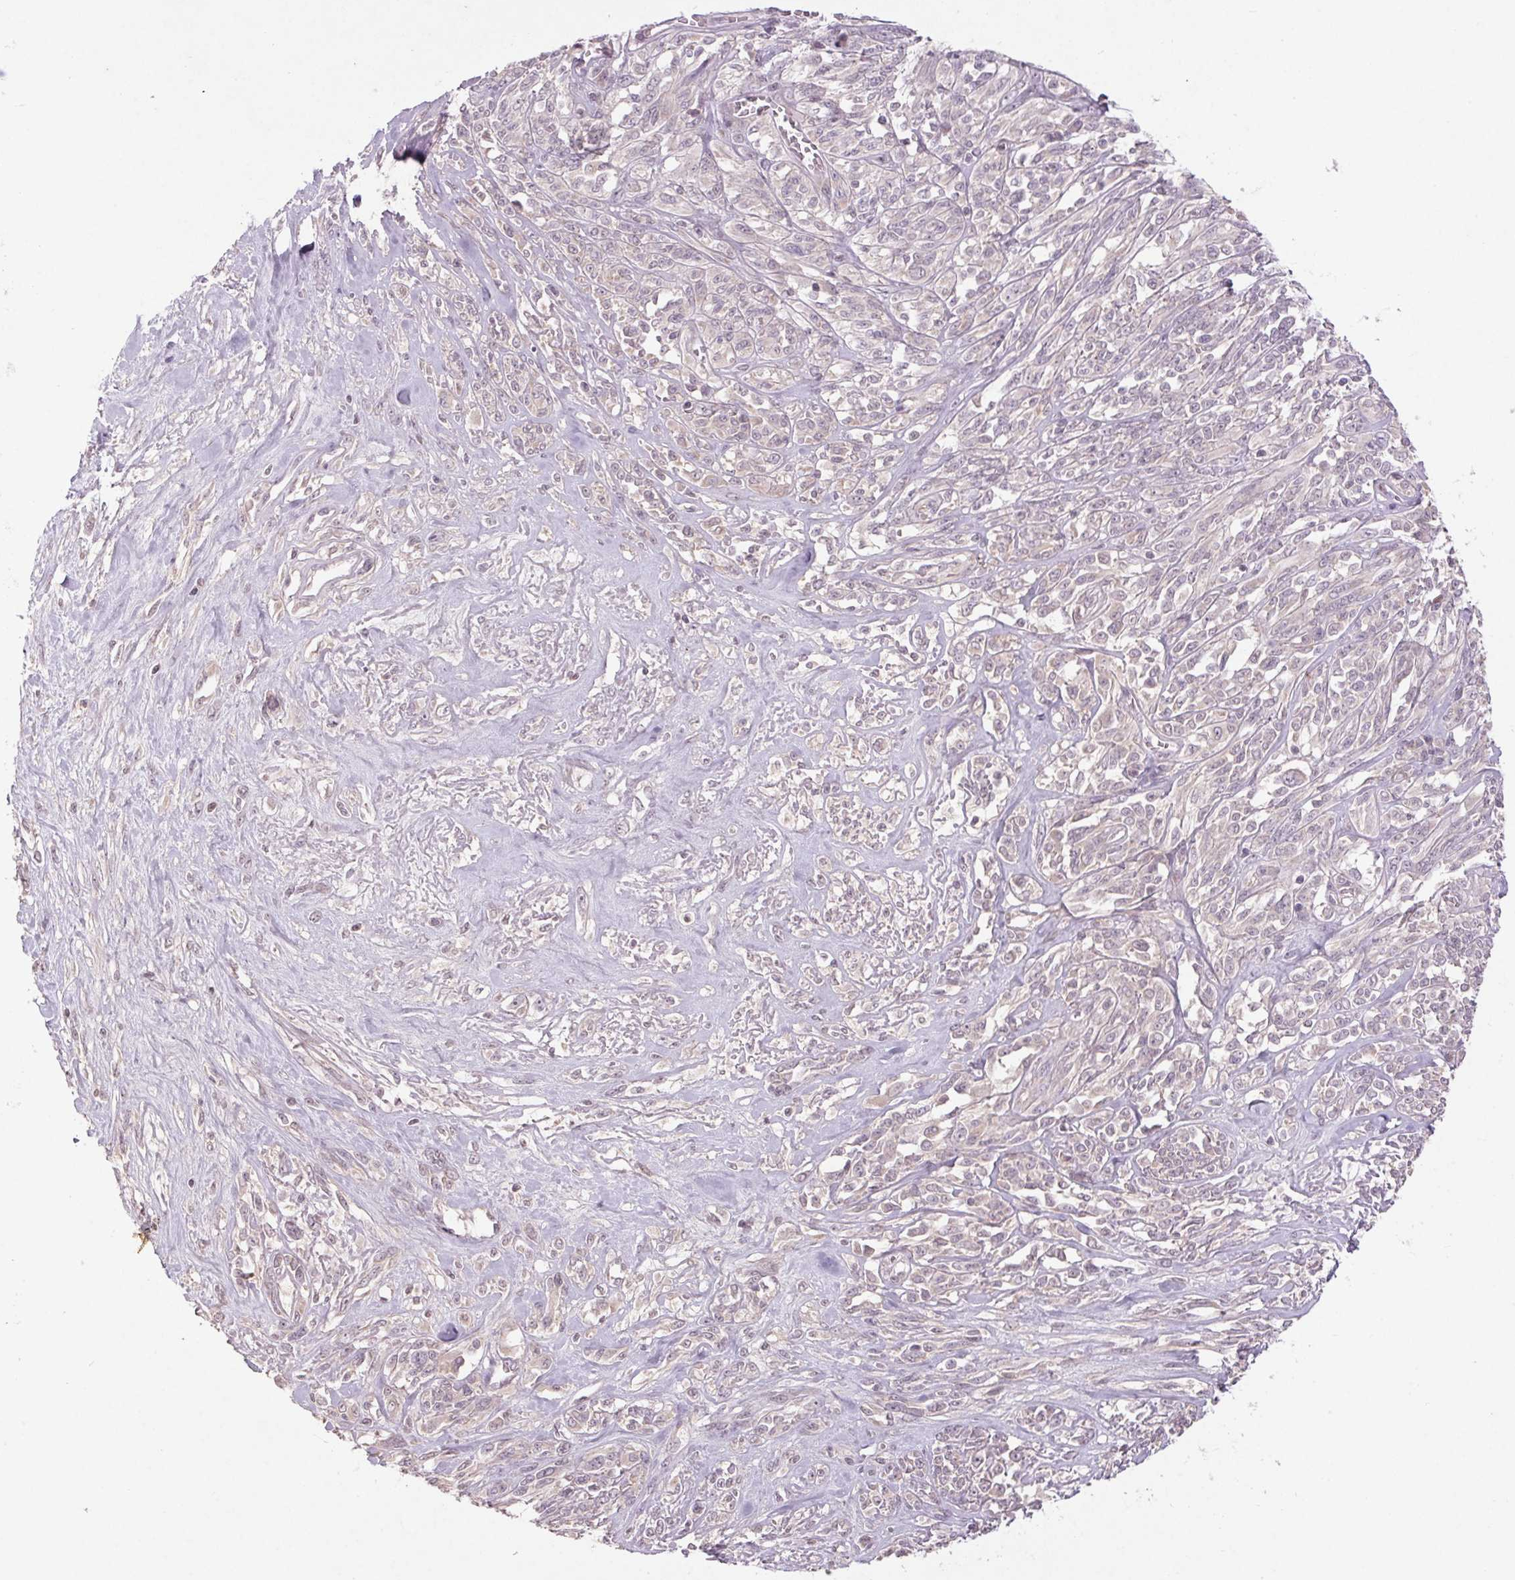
{"staining": {"intensity": "negative", "quantity": "none", "location": "none"}, "tissue": "melanoma", "cell_type": "Tumor cells", "image_type": "cancer", "snomed": [{"axis": "morphology", "description": "Malignant melanoma, NOS"}, {"axis": "topography", "description": "Skin"}], "caption": "Protein analysis of malignant melanoma demonstrates no significant staining in tumor cells.", "gene": "KLRC3", "patient": {"sex": "female", "age": 91}}